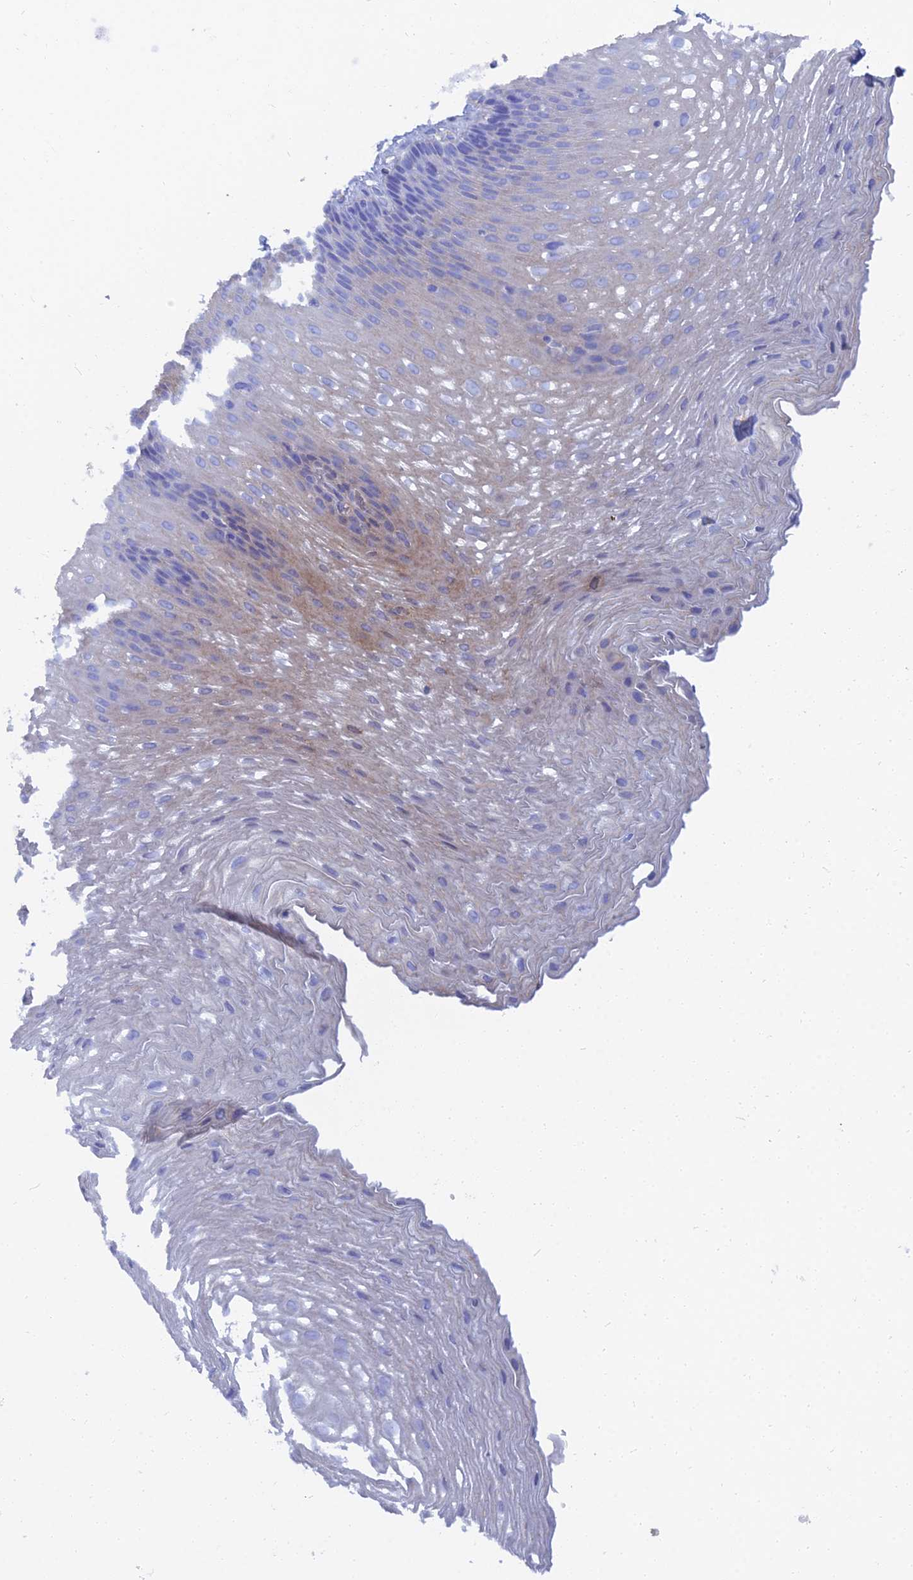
{"staining": {"intensity": "moderate", "quantity": "25%-75%", "location": "cytoplasmic/membranous"}, "tissue": "esophagus", "cell_type": "Squamous epithelial cells", "image_type": "normal", "snomed": [{"axis": "morphology", "description": "Normal tissue, NOS"}, {"axis": "topography", "description": "Esophagus"}], "caption": "Immunohistochemistry (IHC) micrograph of unremarkable esophagus: human esophagus stained using IHC shows medium levels of moderate protein expression localized specifically in the cytoplasmic/membranous of squamous epithelial cells, appearing as a cytoplasmic/membranous brown color.", "gene": "TRIM43B", "patient": {"sex": "male", "age": 48}}